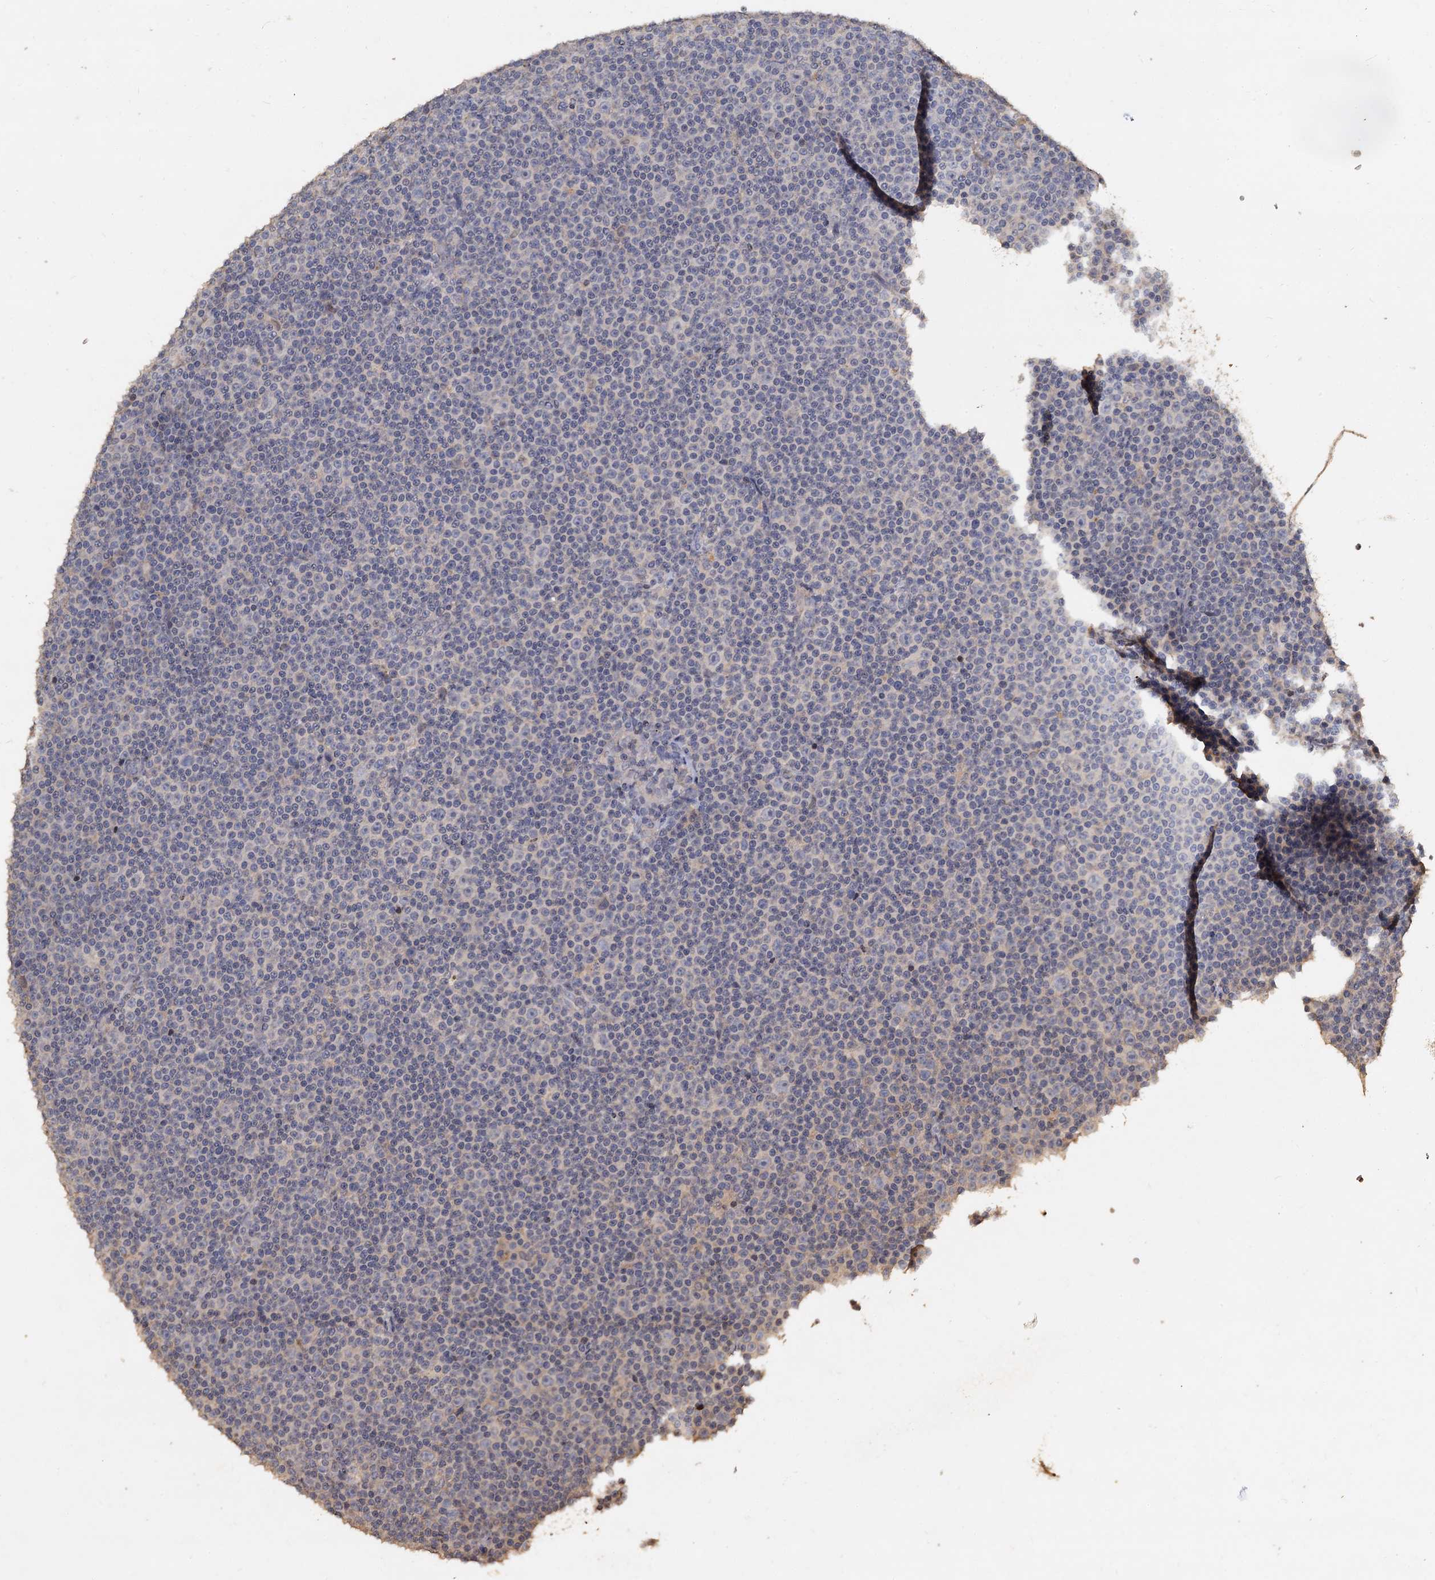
{"staining": {"intensity": "negative", "quantity": "none", "location": "none"}, "tissue": "lymphoma", "cell_type": "Tumor cells", "image_type": "cancer", "snomed": [{"axis": "morphology", "description": "Malignant lymphoma, non-Hodgkin's type, Low grade"}, {"axis": "topography", "description": "Lymph node"}], "caption": "IHC image of human lymphoma stained for a protein (brown), which shows no positivity in tumor cells.", "gene": "CCDC61", "patient": {"sex": "female", "age": 67}}